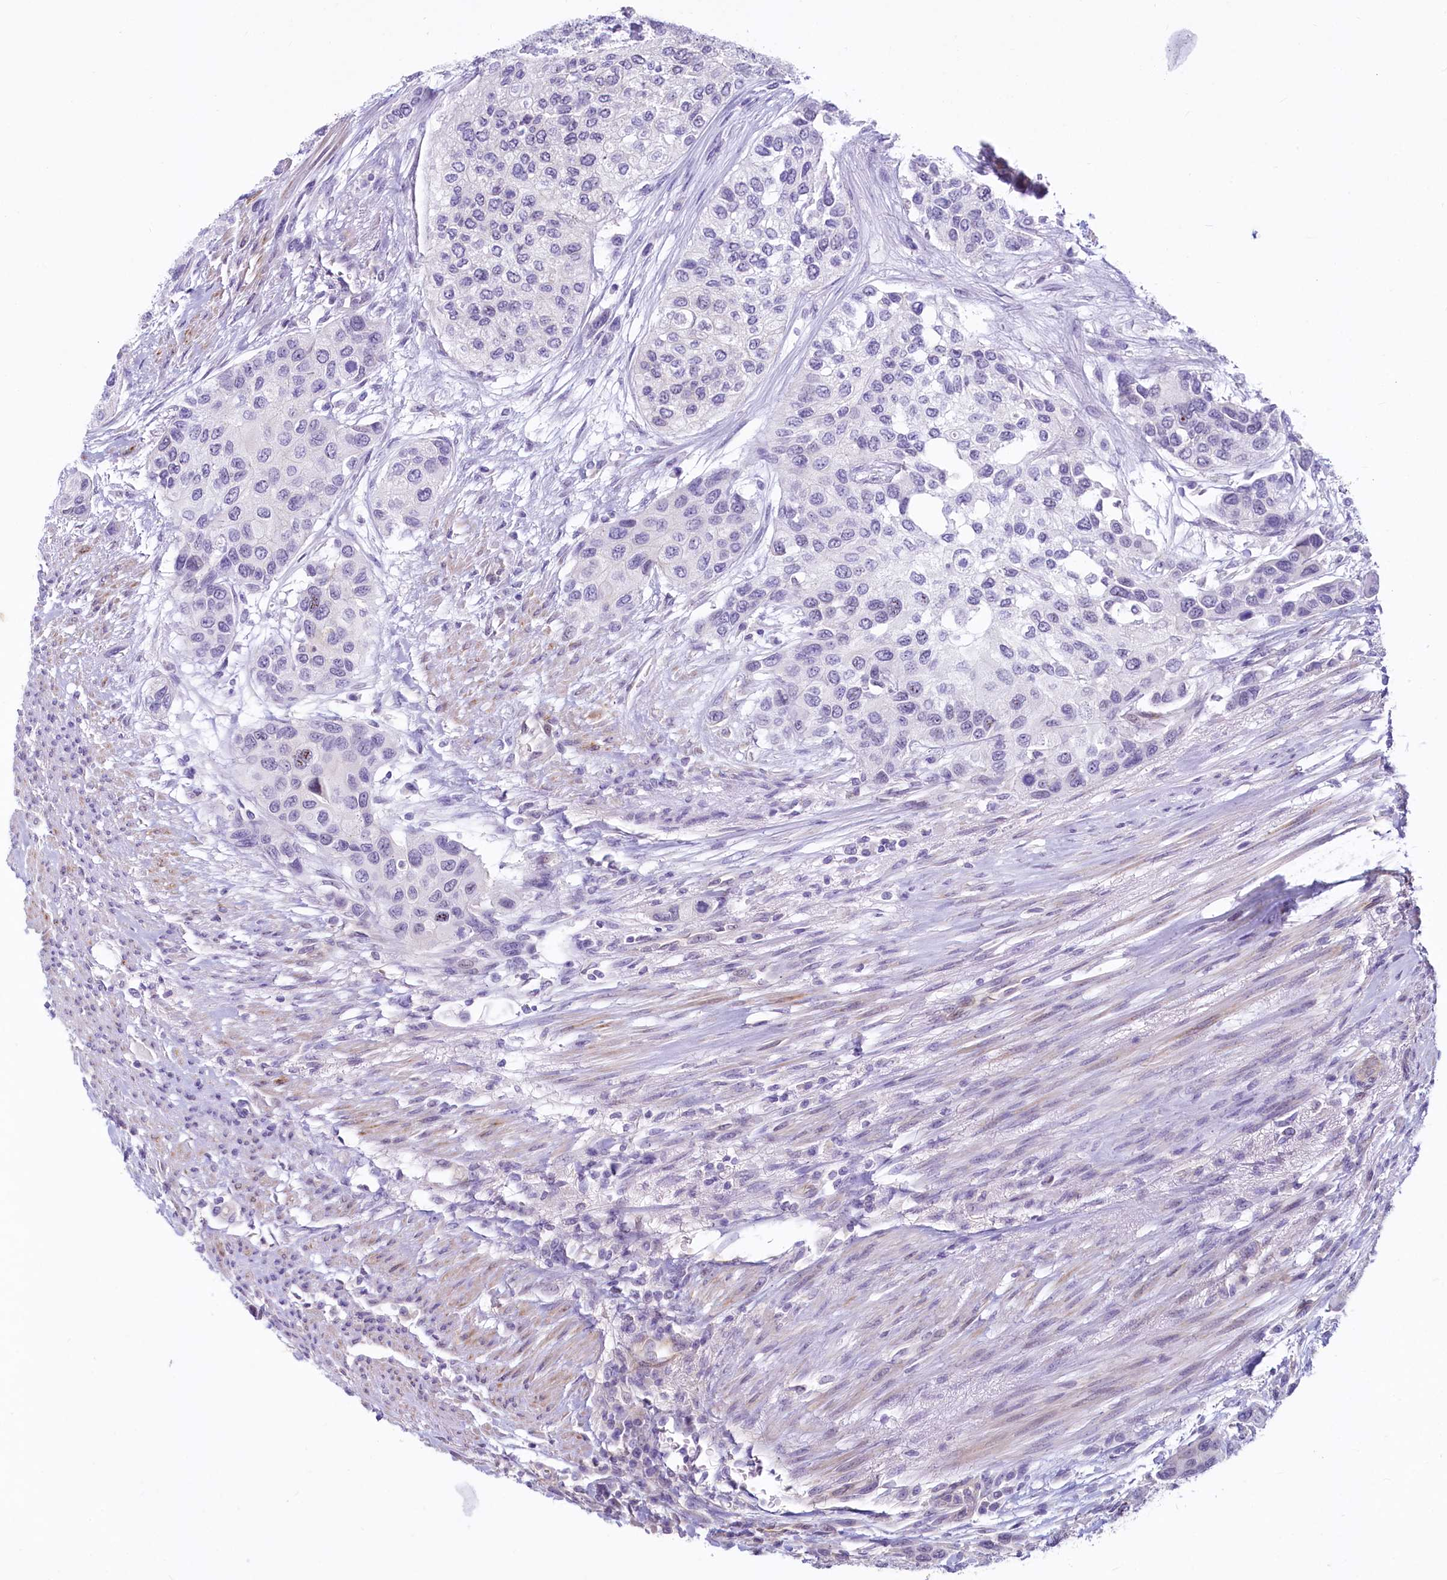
{"staining": {"intensity": "negative", "quantity": "none", "location": "none"}, "tissue": "urothelial cancer", "cell_type": "Tumor cells", "image_type": "cancer", "snomed": [{"axis": "morphology", "description": "Normal tissue, NOS"}, {"axis": "morphology", "description": "Urothelial carcinoma, High grade"}, {"axis": "topography", "description": "Vascular tissue"}, {"axis": "topography", "description": "Urinary bladder"}], "caption": "IHC of human urothelial cancer reveals no staining in tumor cells.", "gene": "PROCR", "patient": {"sex": "female", "age": 56}}